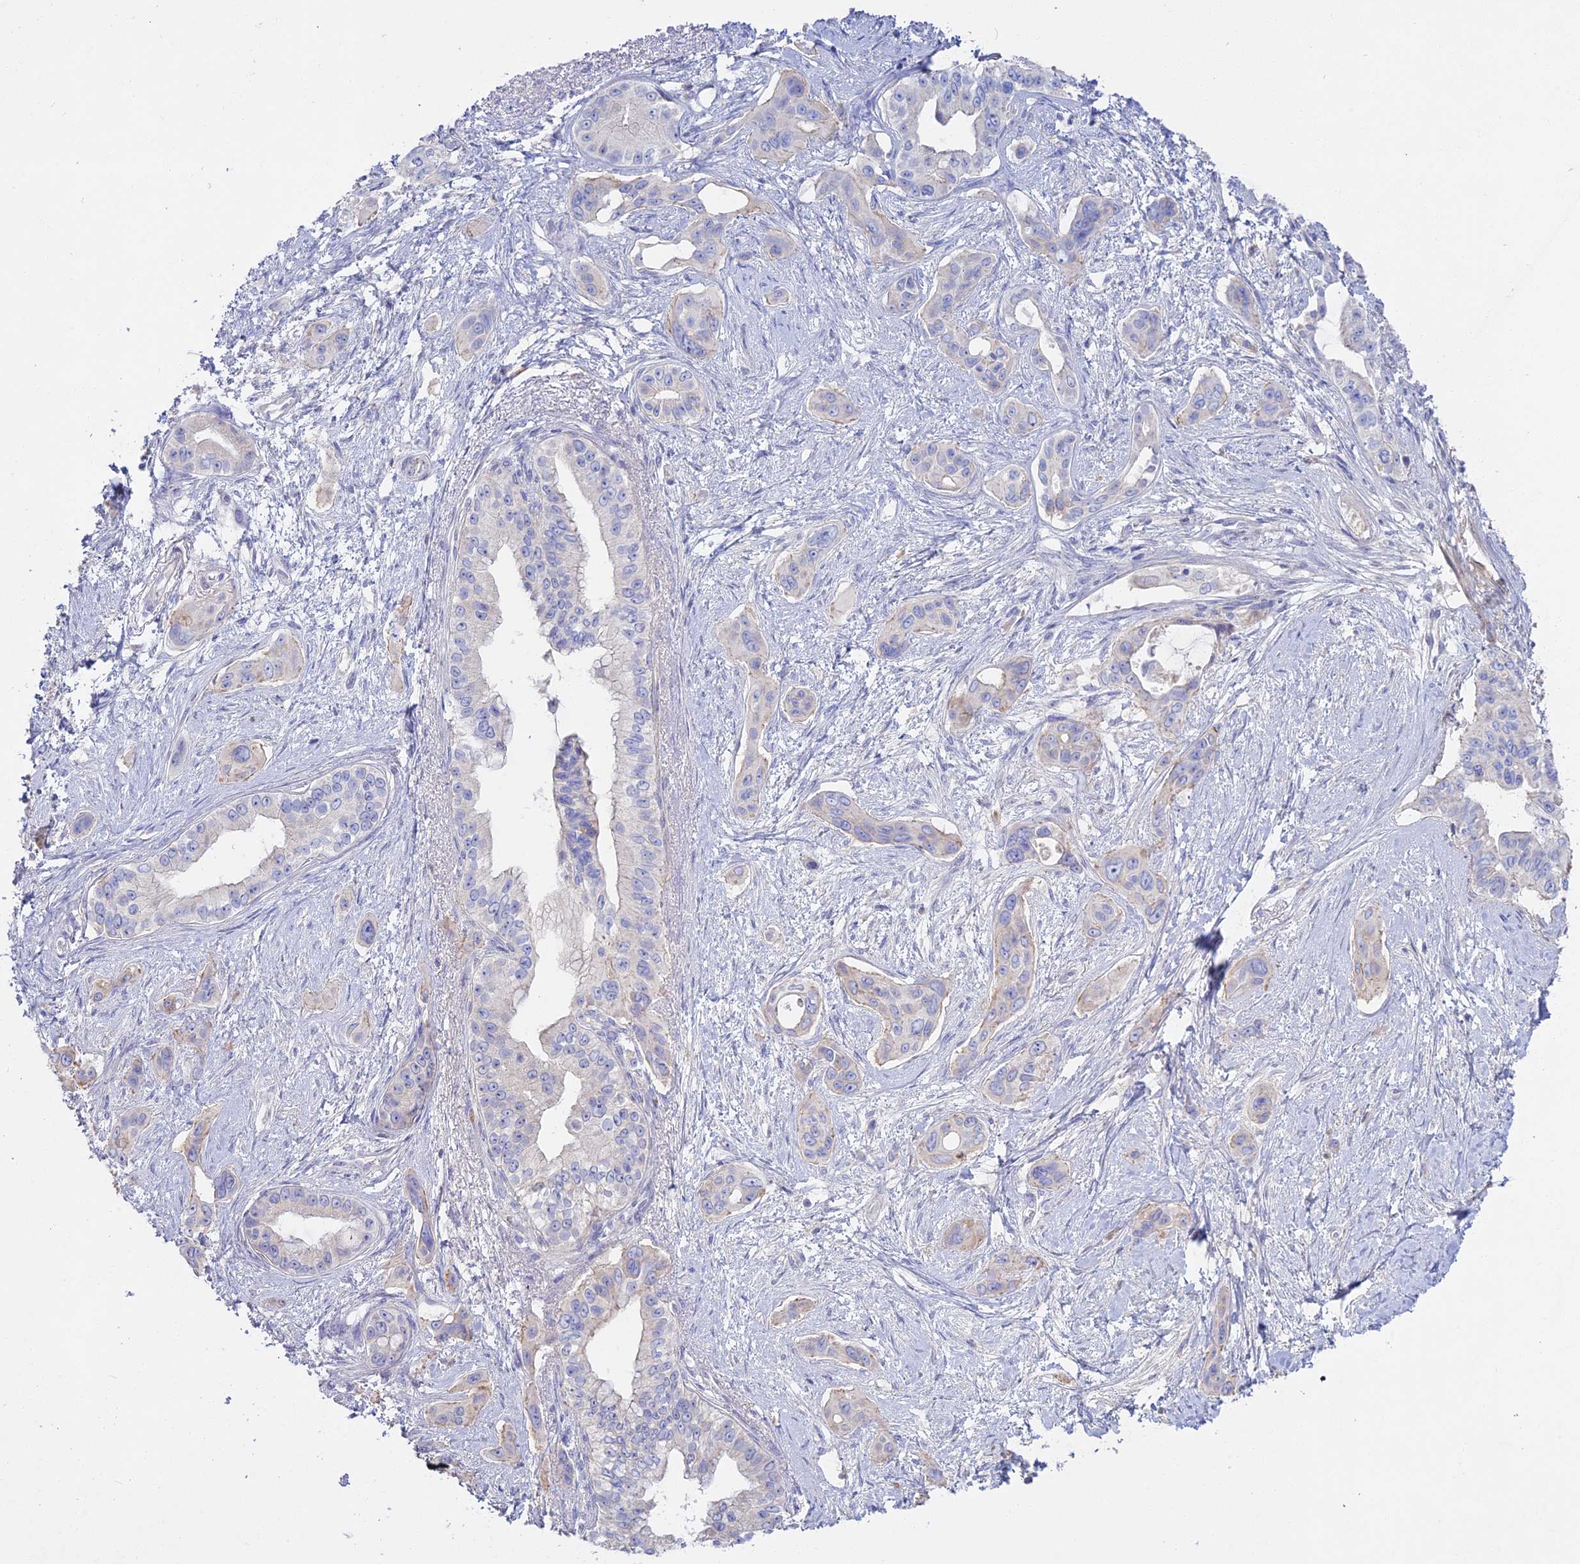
{"staining": {"intensity": "negative", "quantity": "none", "location": "none"}, "tissue": "pancreatic cancer", "cell_type": "Tumor cells", "image_type": "cancer", "snomed": [{"axis": "morphology", "description": "Adenocarcinoma, NOS"}, {"axis": "topography", "description": "Pancreas"}], "caption": "This is an IHC micrograph of pancreatic adenocarcinoma. There is no expression in tumor cells.", "gene": "ADGRA1", "patient": {"sex": "male", "age": 72}}